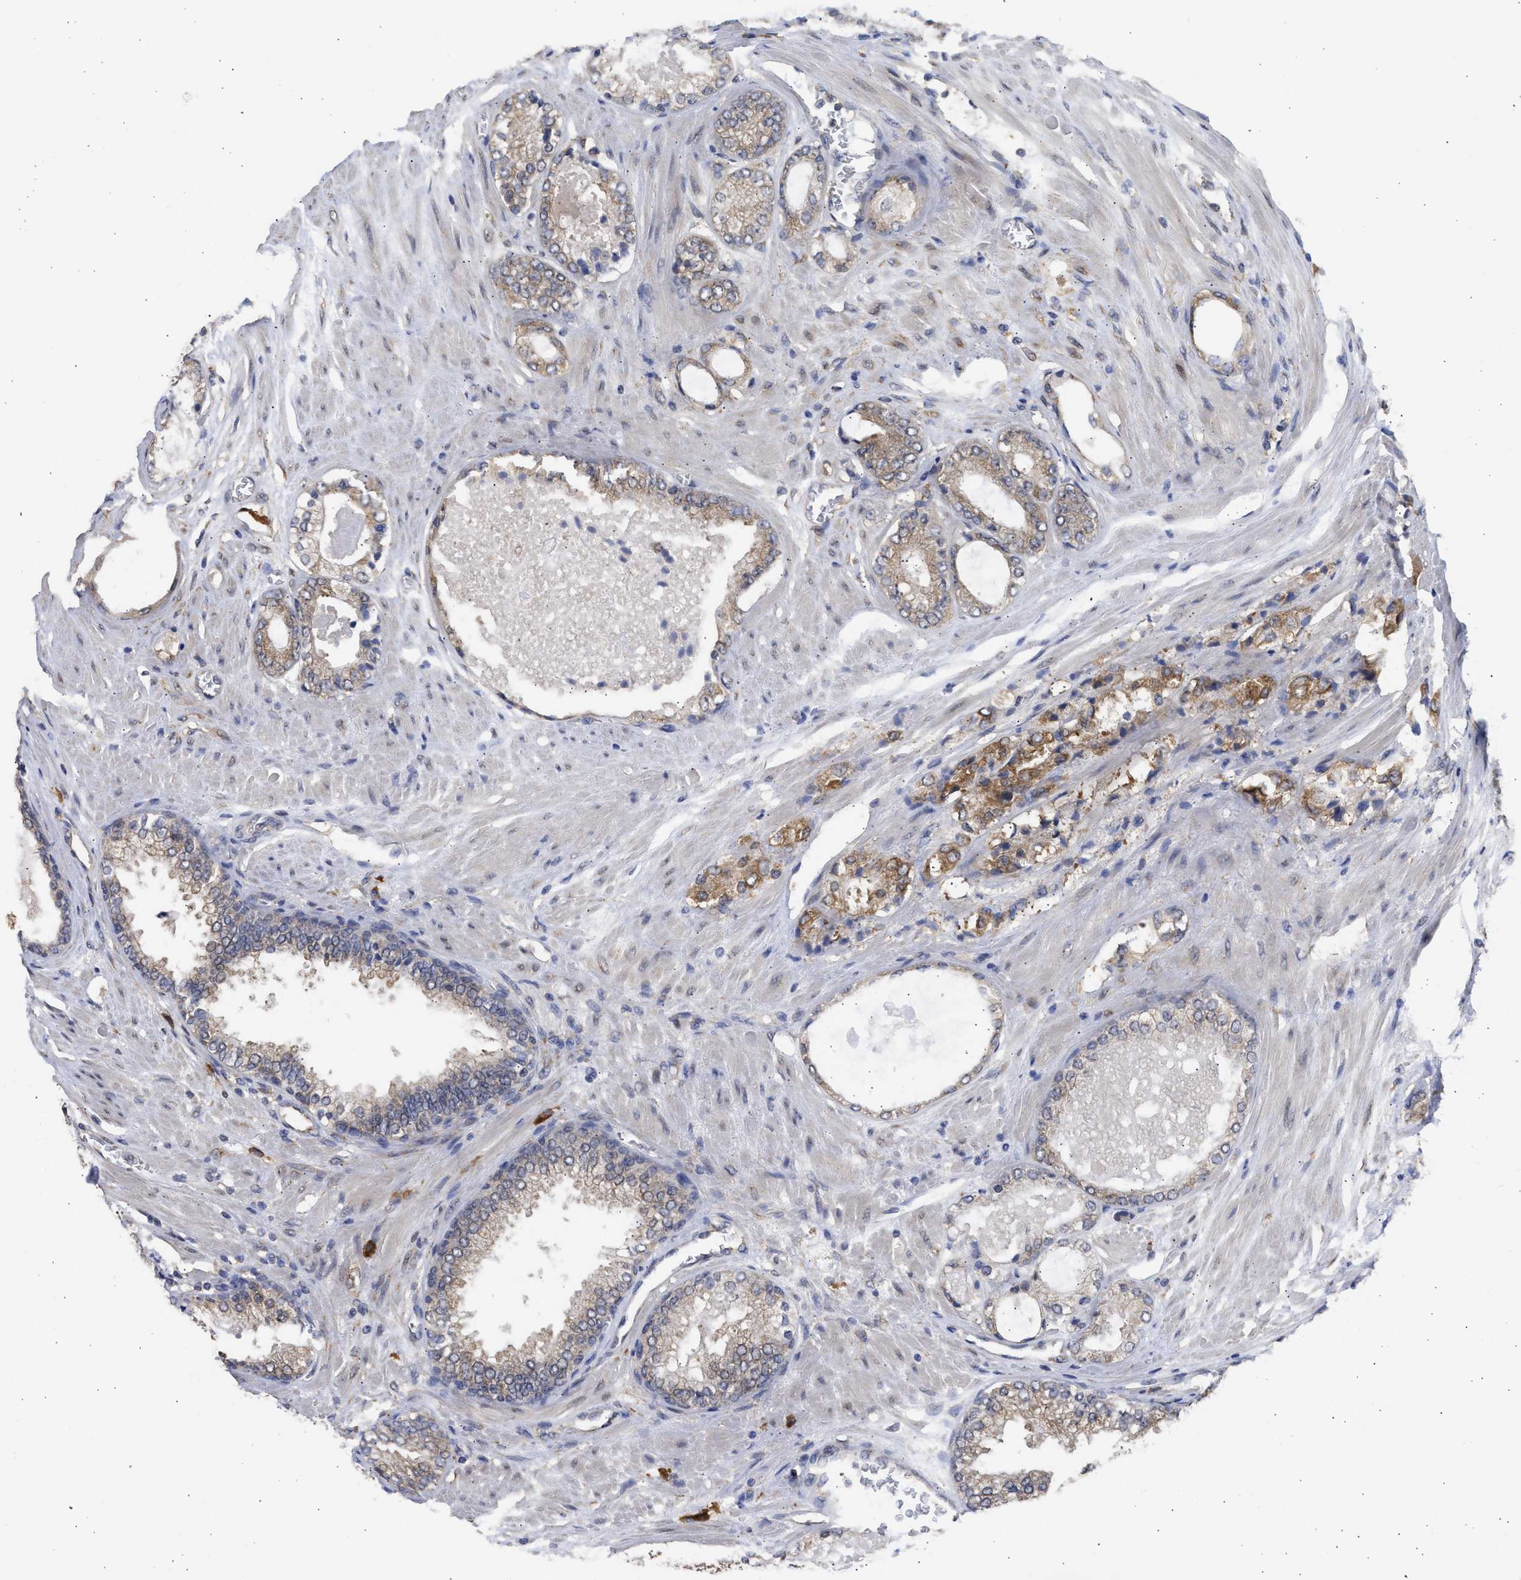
{"staining": {"intensity": "moderate", "quantity": ">75%", "location": "cytoplasmic/membranous"}, "tissue": "prostate cancer", "cell_type": "Tumor cells", "image_type": "cancer", "snomed": [{"axis": "morphology", "description": "Adenocarcinoma, High grade"}, {"axis": "topography", "description": "Prostate"}], "caption": "Human prostate cancer stained with a protein marker reveals moderate staining in tumor cells.", "gene": "DNAJC1", "patient": {"sex": "male", "age": 65}}